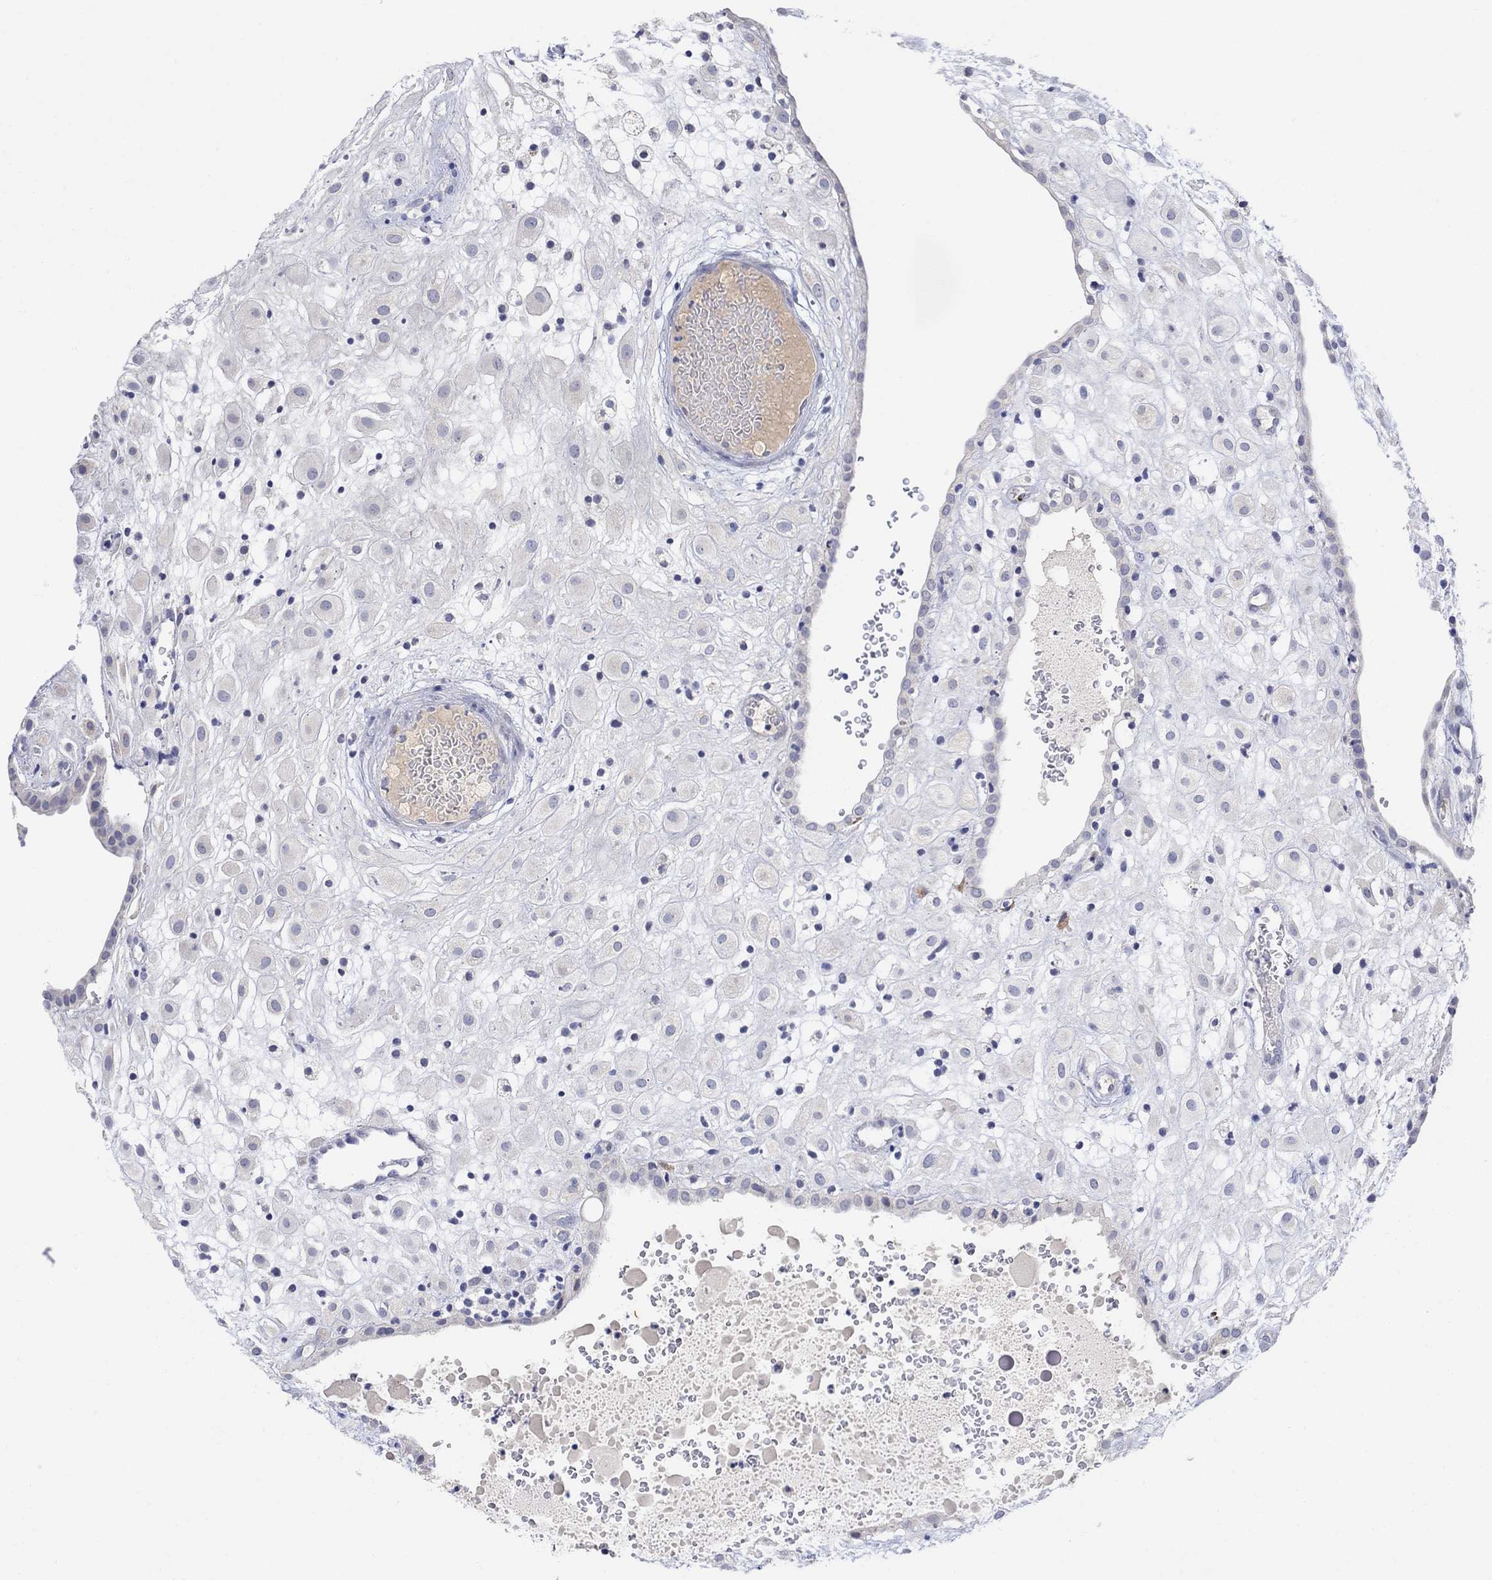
{"staining": {"intensity": "negative", "quantity": "none", "location": "none"}, "tissue": "placenta", "cell_type": "Decidual cells", "image_type": "normal", "snomed": [{"axis": "morphology", "description": "Normal tissue, NOS"}, {"axis": "topography", "description": "Placenta"}], "caption": "Photomicrograph shows no significant protein staining in decidual cells of benign placenta.", "gene": "FNDC5", "patient": {"sex": "female", "age": 24}}